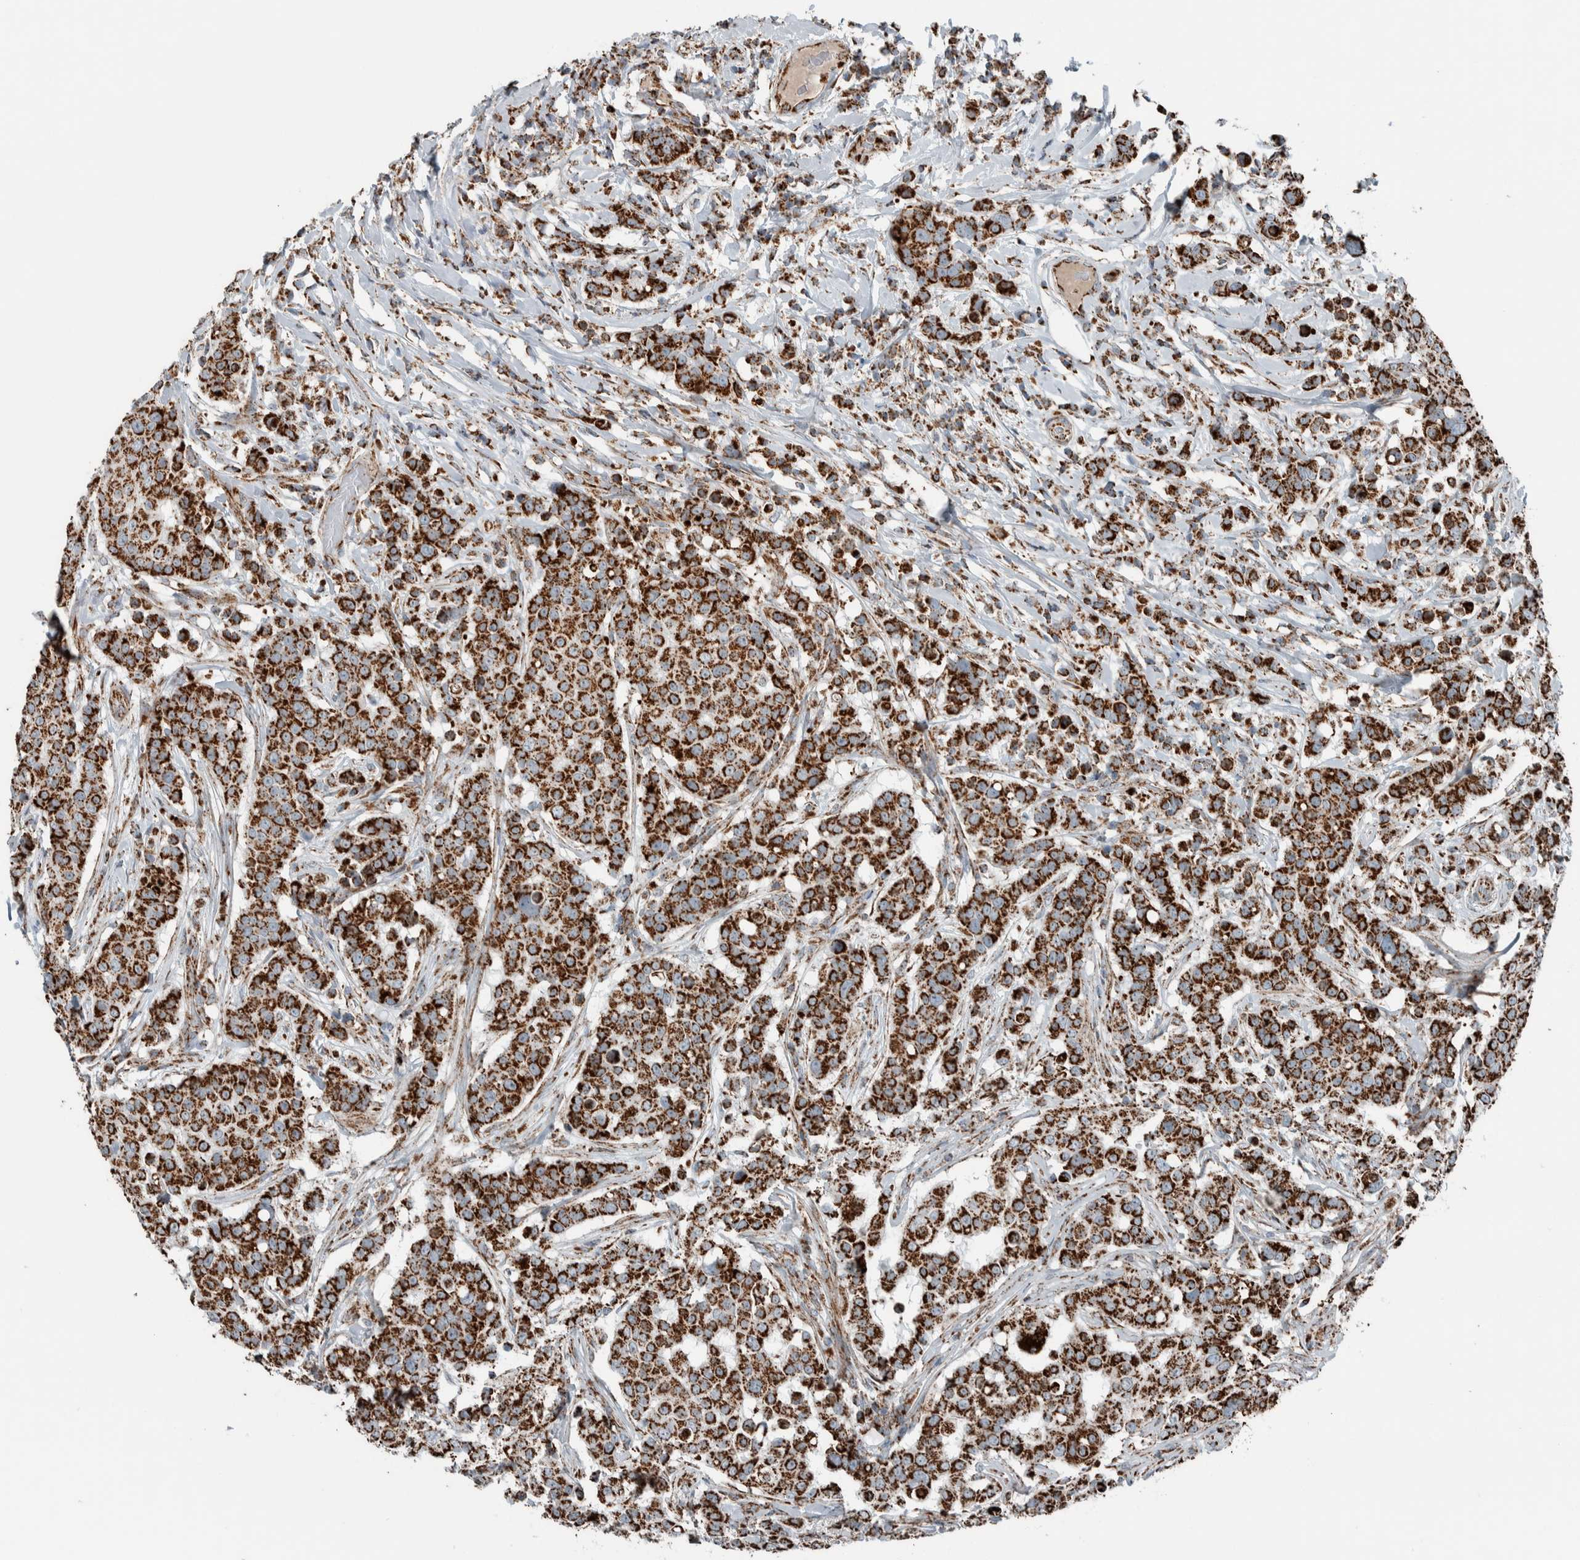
{"staining": {"intensity": "strong", "quantity": ">75%", "location": "cytoplasmic/membranous"}, "tissue": "breast cancer", "cell_type": "Tumor cells", "image_type": "cancer", "snomed": [{"axis": "morphology", "description": "Duct carcinoma"}, {"axis": "topography", "description": "Breast"}], "caption": "About >75% of tumor cells in breast intraductal carcinoma display strong cytoplasmic/membranous protein expression as visualized by brown immunohistochemical staining.", "gene": "CNTROB", "patient": {"sex": "female", "age": 27}}